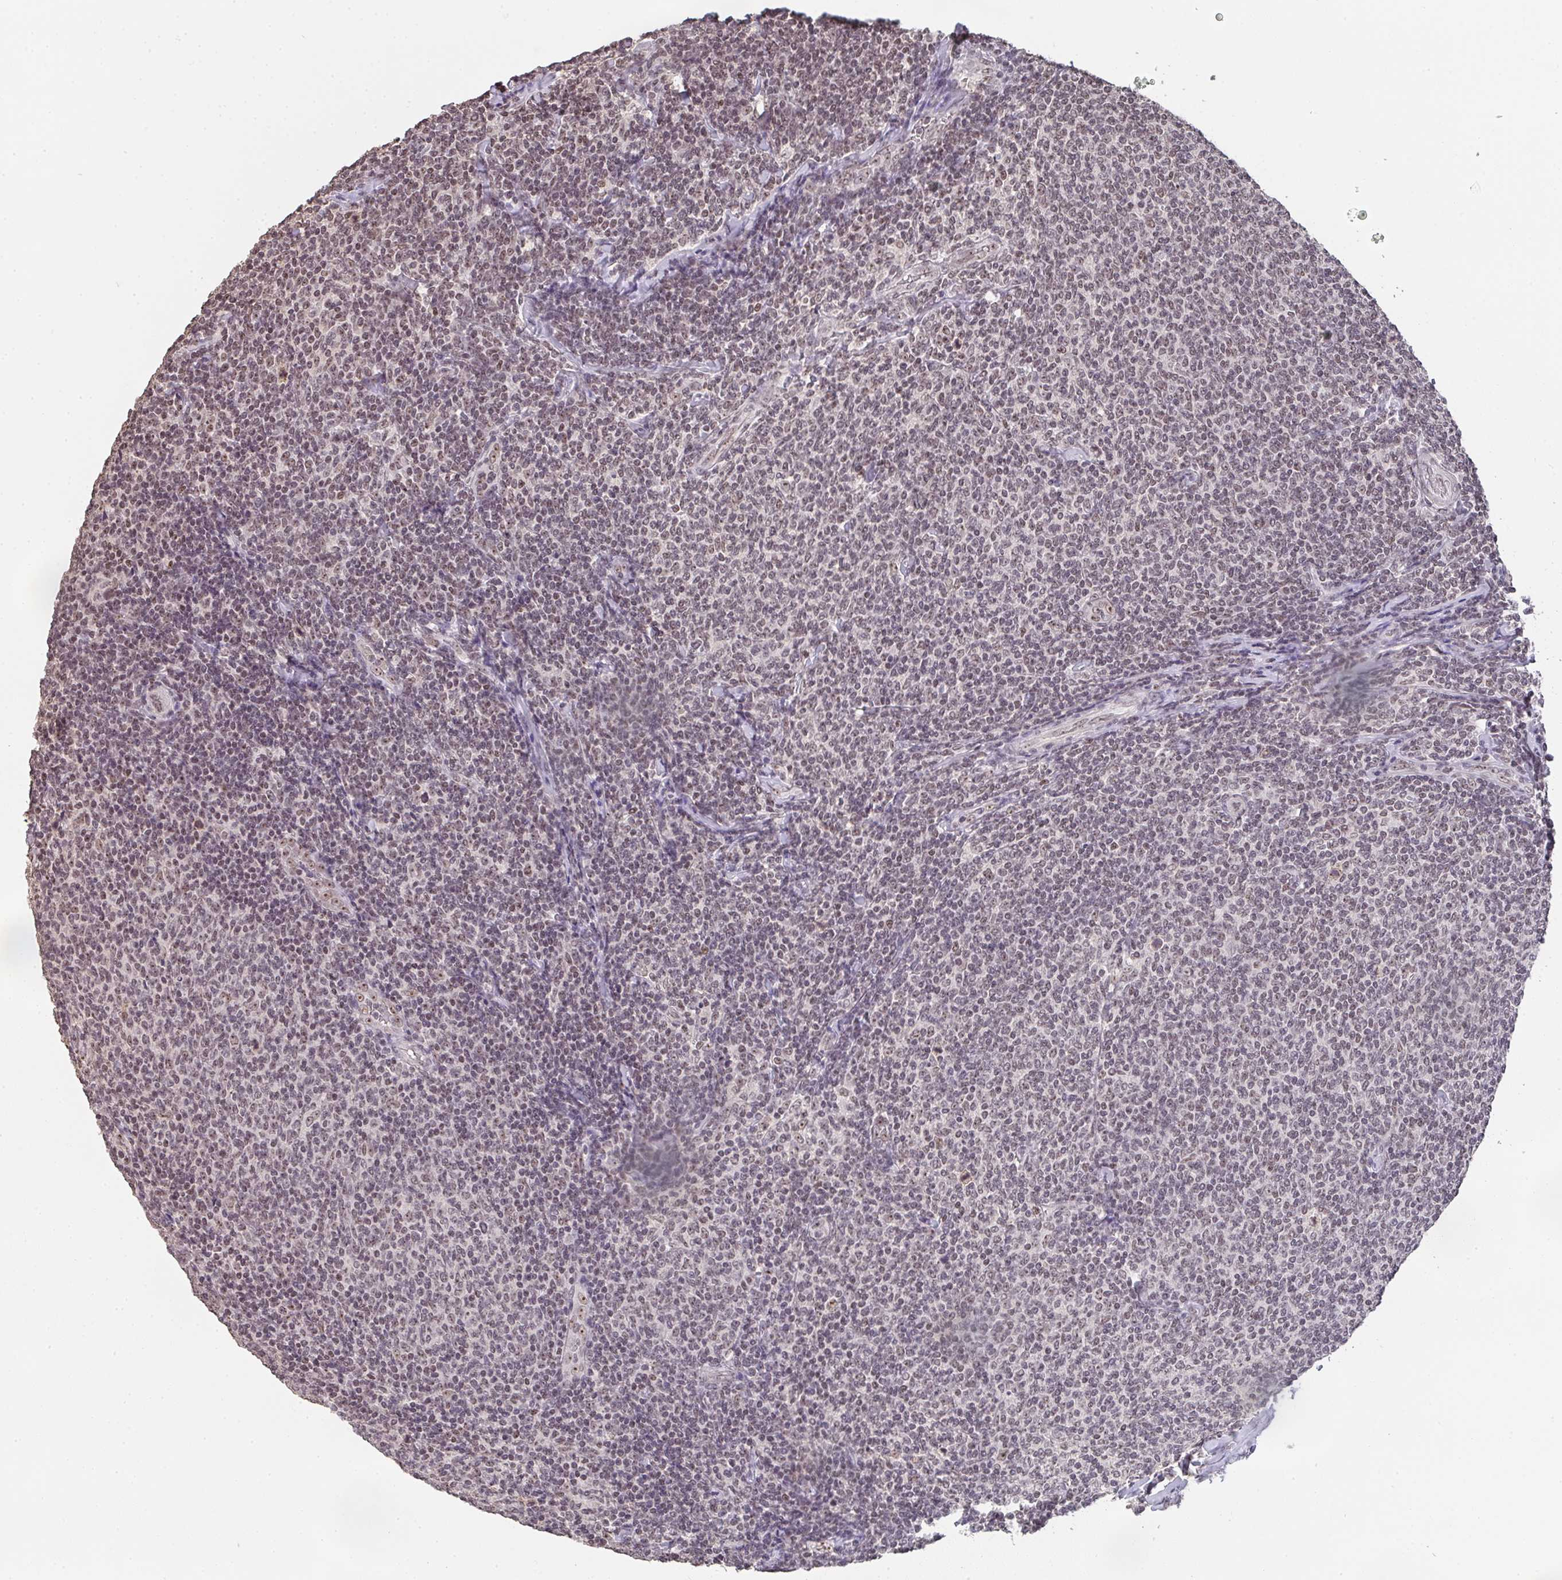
{"staining": {"intensity": "weak", "quantity": ">75%", "location": "nuclear"}, "tissue": "lymphoma", "cell_type": "Tumor cells", "image_type": "cancer", "snomed": [{"axis": "morphology", "description": "Malignant lymphoma, non-Hodgkin's type, Low grade"}, {"axis": "topography", "description": "Lymph node"}], "caption": "Lymphoma stained with DAB immunohistochemistry (IHC) exhibits low levels of weak nuclear staining in about >75% of tumor cells.", "gene": "DKC1", "patient": {"sex": "male", "age": 52}}